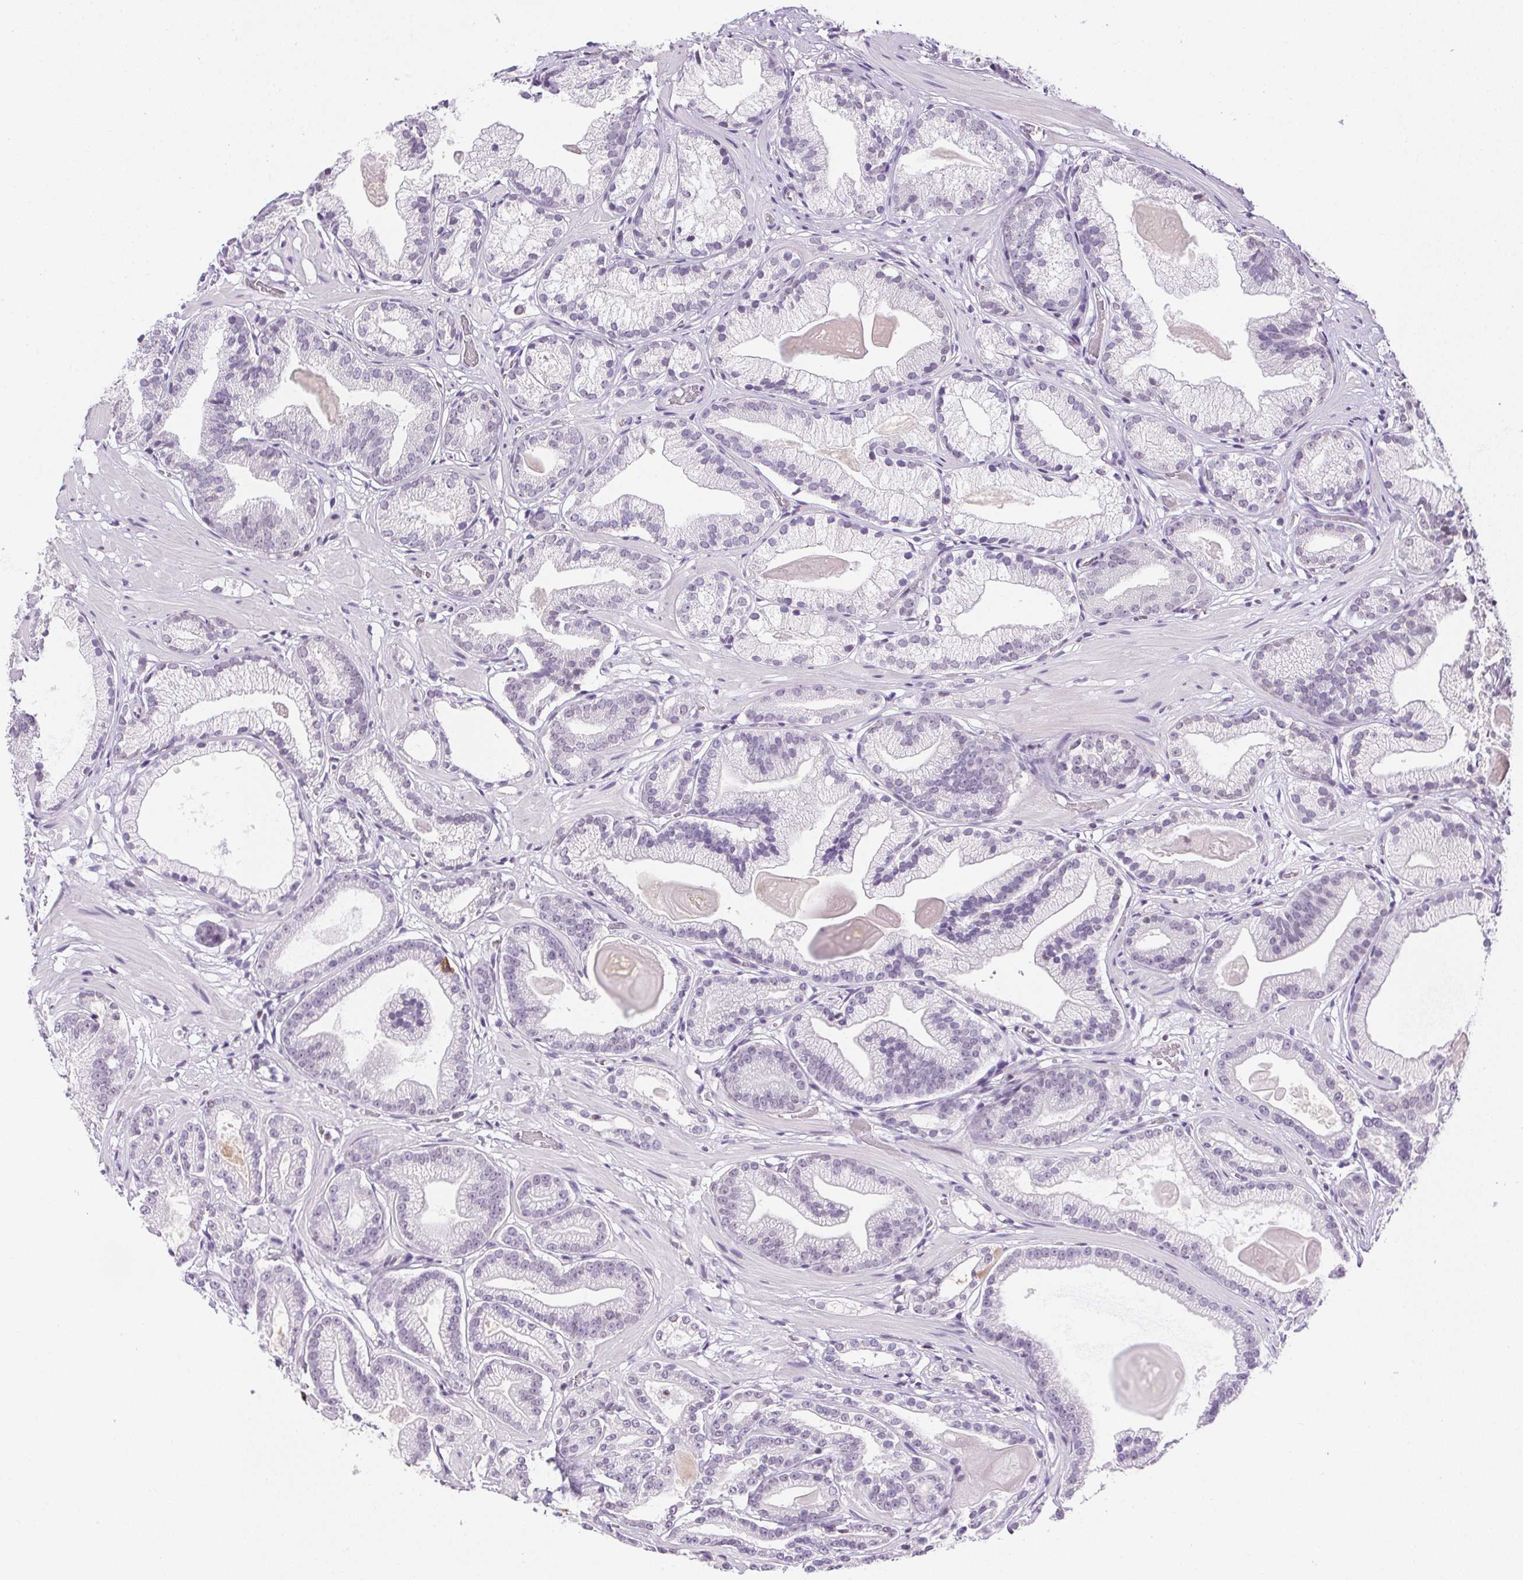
{"staining": {"intensity": "negative", "quantity": "none", "location": "none"}, "tissue": "prostate cancer", "cell_type": "Tumor cells", "image_type": "cancer", "snomed": [{"axis": "morphology", "description": "Adenocarcinoma, Low grade"}, {"axis": "topography", "description": "Prostate"}], "caption": "An image of human prostate adenocarcinoma (low-grade) is negative for staining in tumor cells. The staining was performed using DAB to visualize the protein expression in brown, while the nuclei were stained in blue with hematoxylin (Magnification: 20x).", "gene": "PRL", "patient": {"sex": "male", "age": 57}}